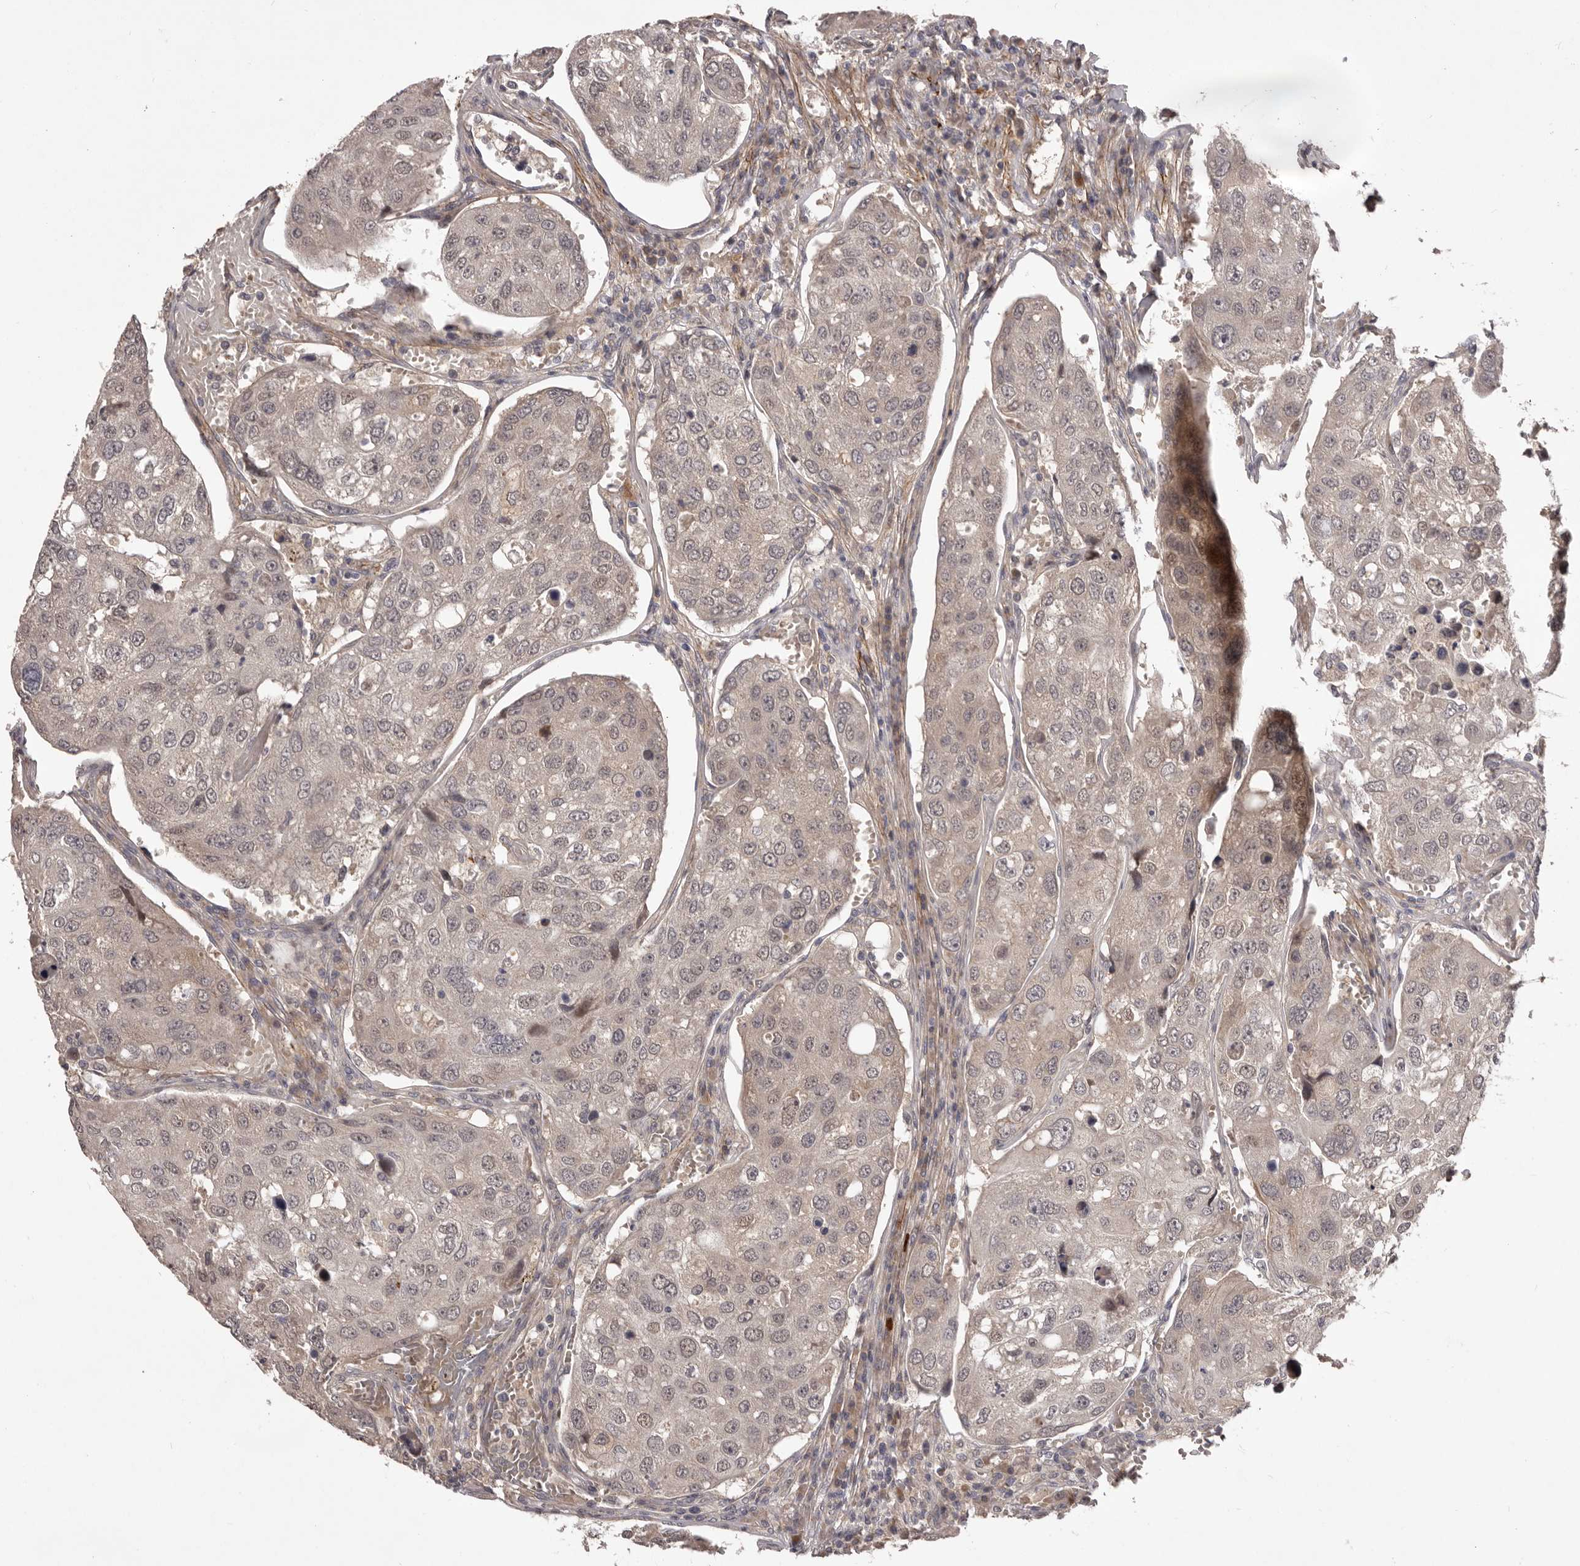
{"staining": {"intensity": "negative", "quantity": "none", "location": "none"}, "tissue": "urothelial cancer", "cell_type": "Tumor cells", "image_type": "cancer", "snomed": [{"axis": "morphology", "description": "Urothelial carcinoma, High grade"}, {"axis": "topography", "description": "Lymph node"}, {"axis": "topography", "description": "Urinary bladder"}], "caption": "The photomicrograph displays no staining of tumor cells in urothelial cancer. (DAB immunohistochemistry (IHC) with hematoxylin counter stain).", "gene": "HBS1L", "patient": {"sex": "male", "age": 51}}